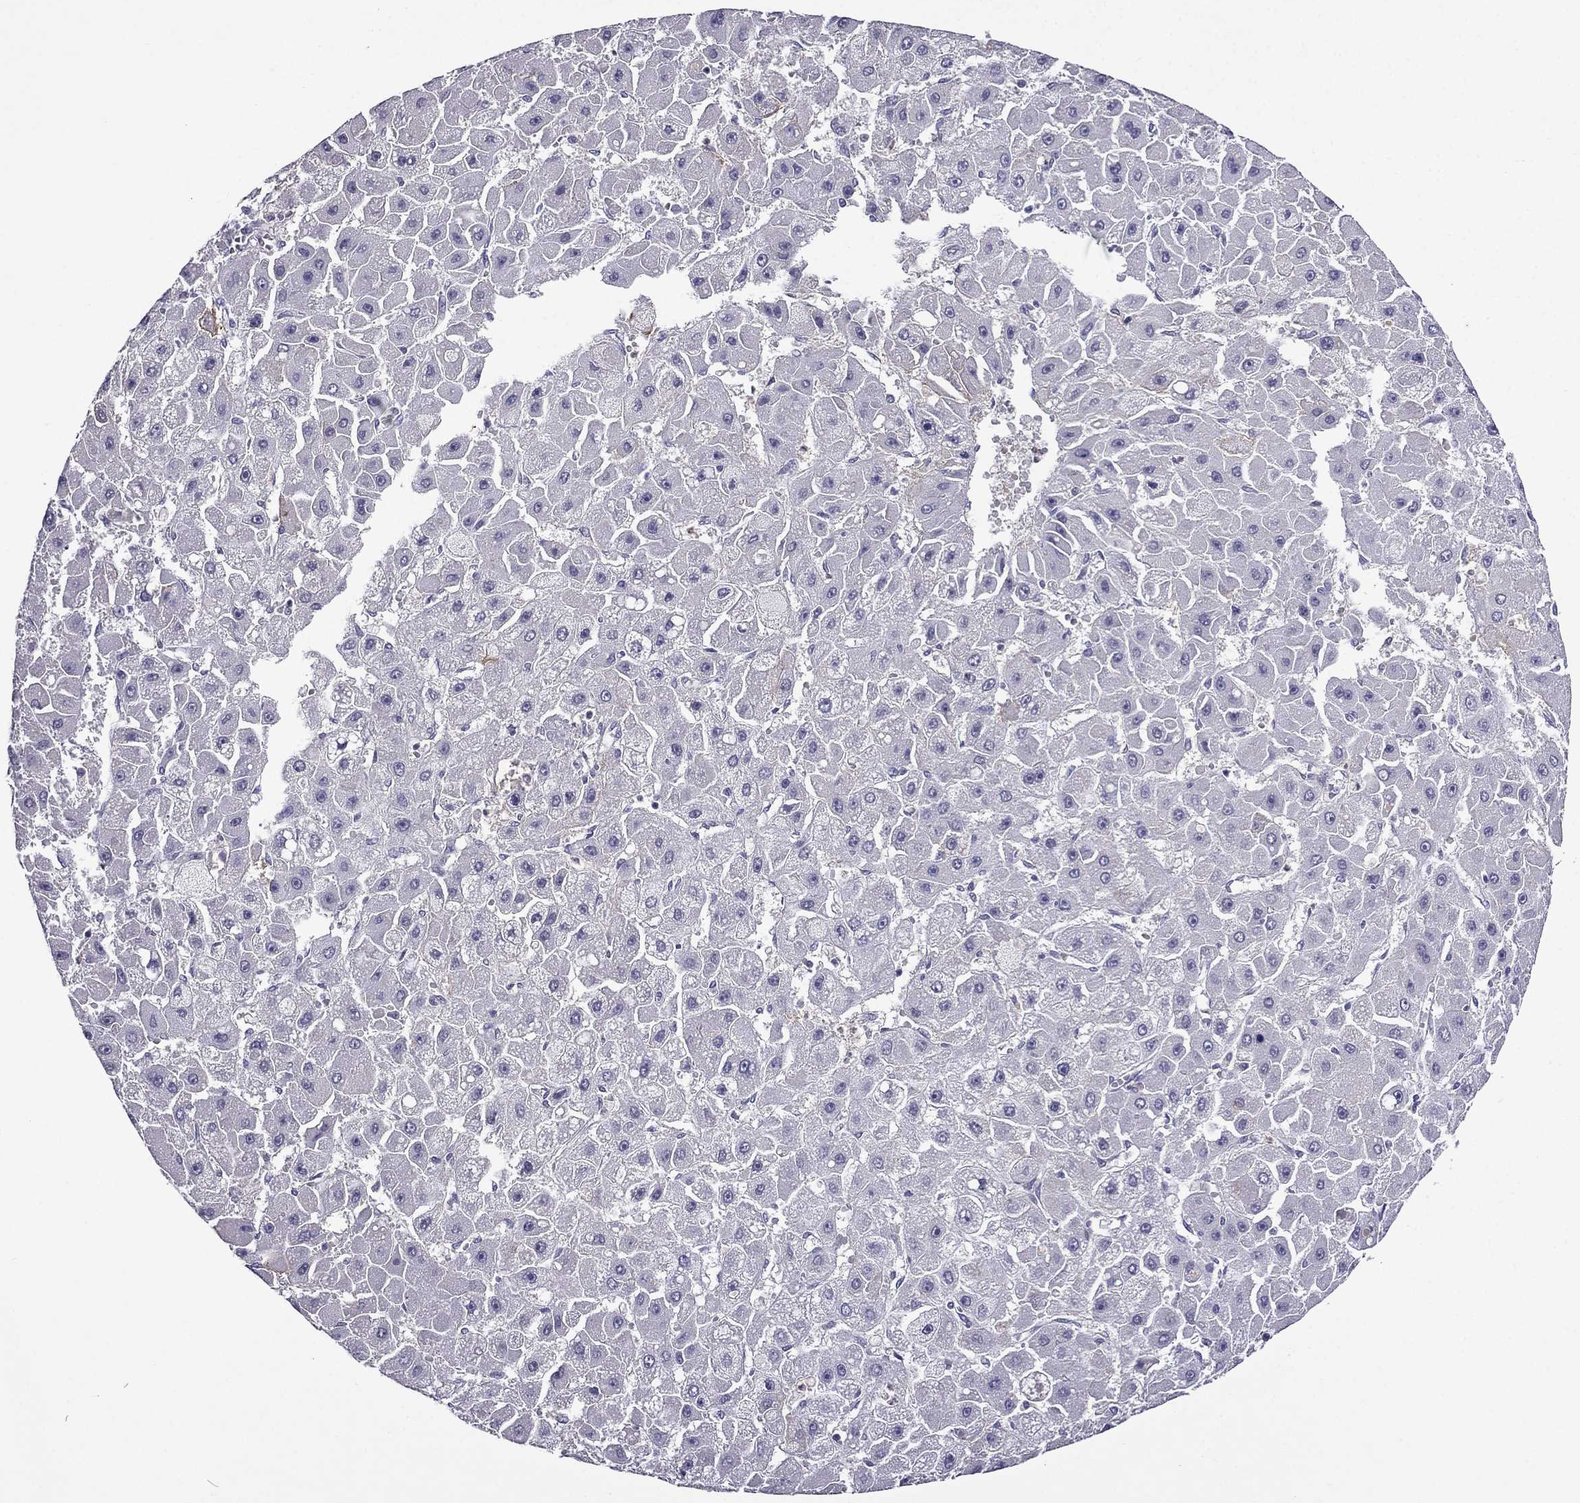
{"staining": {"intensity": "negative", "quantity": "none", "location": "none"}, "tissue": "liver cancer", "cell_type": "Tumor cells", "image_type": "cancer", "snomed": [{"axis": "morphology", "description": "Carcinoma, Hepatocellular, NOS"}, {"axis": "topography", "description": "Liver"}], "caption": "This image is of liver hepatocellular carcinoma stained with immunohistochemistry (IHC) to label a protein in brown with the nuclei are counter-stained blue. There is no staining in tumor cells. The staining is performed using DAB (3,3'-diaminobenzidine) brown chromogen with nuclei counter-stained in using hematoxylin.", "gene": "AQP9", "patient": {"sex": "female", "age": 25}}